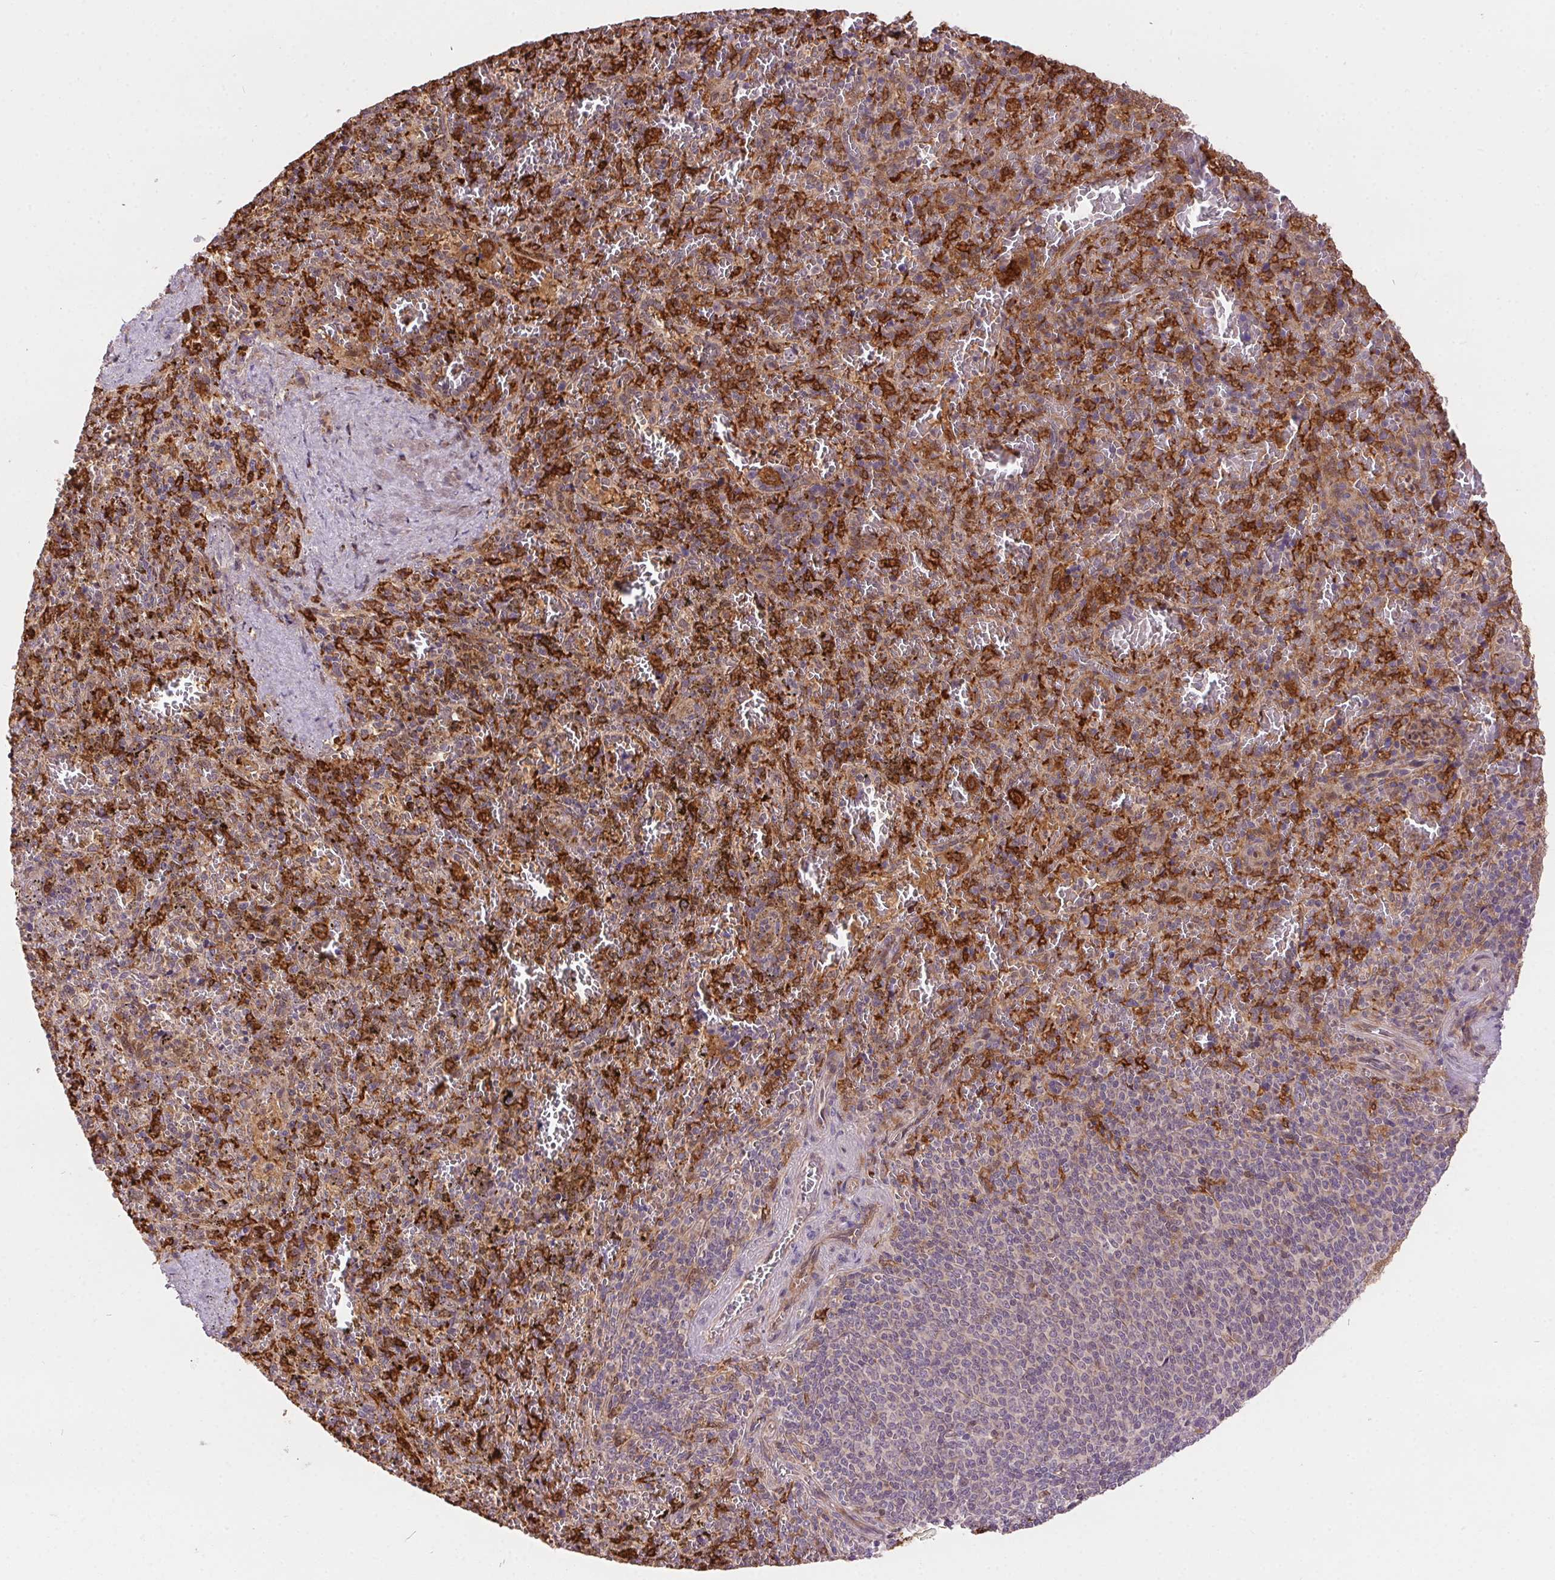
{"staining": {"intensity": "moderate", "quantity": "<25%", "location": "cytoplasmic/membranous,nuclear"}, "tissue": "spleen", "cell_type": "Cells in red pulp", "image_type": "normal", "snomed": [{"axis": "morphology", "description": "Normal tissue, NOS"}, {"axis": "topography", "description": "Spleen"}], "caption": "Immunohistochemical staining of benign spleen exhibits low levels of moderate cytoplasmic/membranous,nuclear staining in approximately <25% of cells in red pulp.", "gene": "NUDT16", "patient": {"sex": "female", "age": 50}}